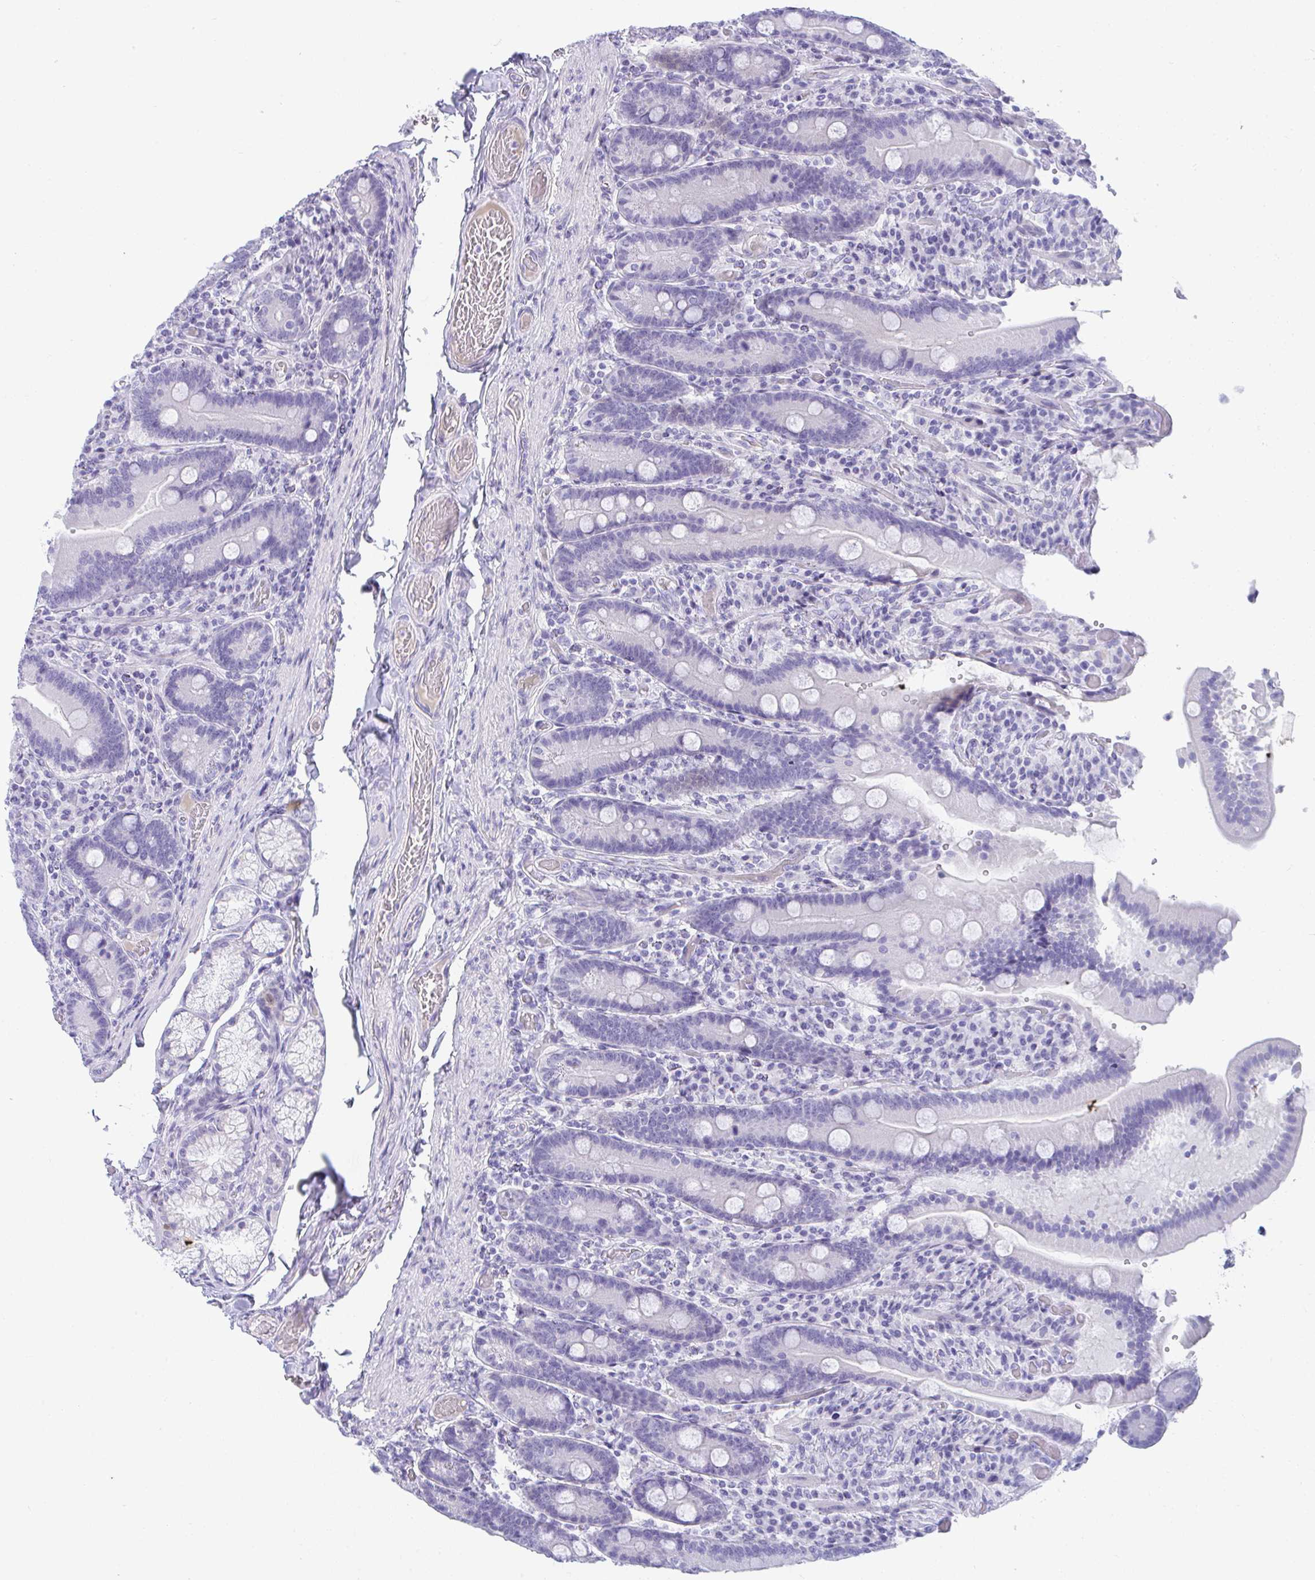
{"staining": {"intensity": "negative", "quantity": "none", "location": "none"}, "tissue": "duodenum", "cell_type": "Glandular cells", "image_type": "normal", "snomed": [{"axis": "morphology", "description": "Normal tissue, NOS"}, {"axis": "topography", "description": "Duodenum"}], "caption": "IHC image of unremarkable duodenum: duodenum stained with DAB displays no significant protein staining in glandular cells.", "gene": "TTC30A", "patient": {"sex": "female", "age": 62}}